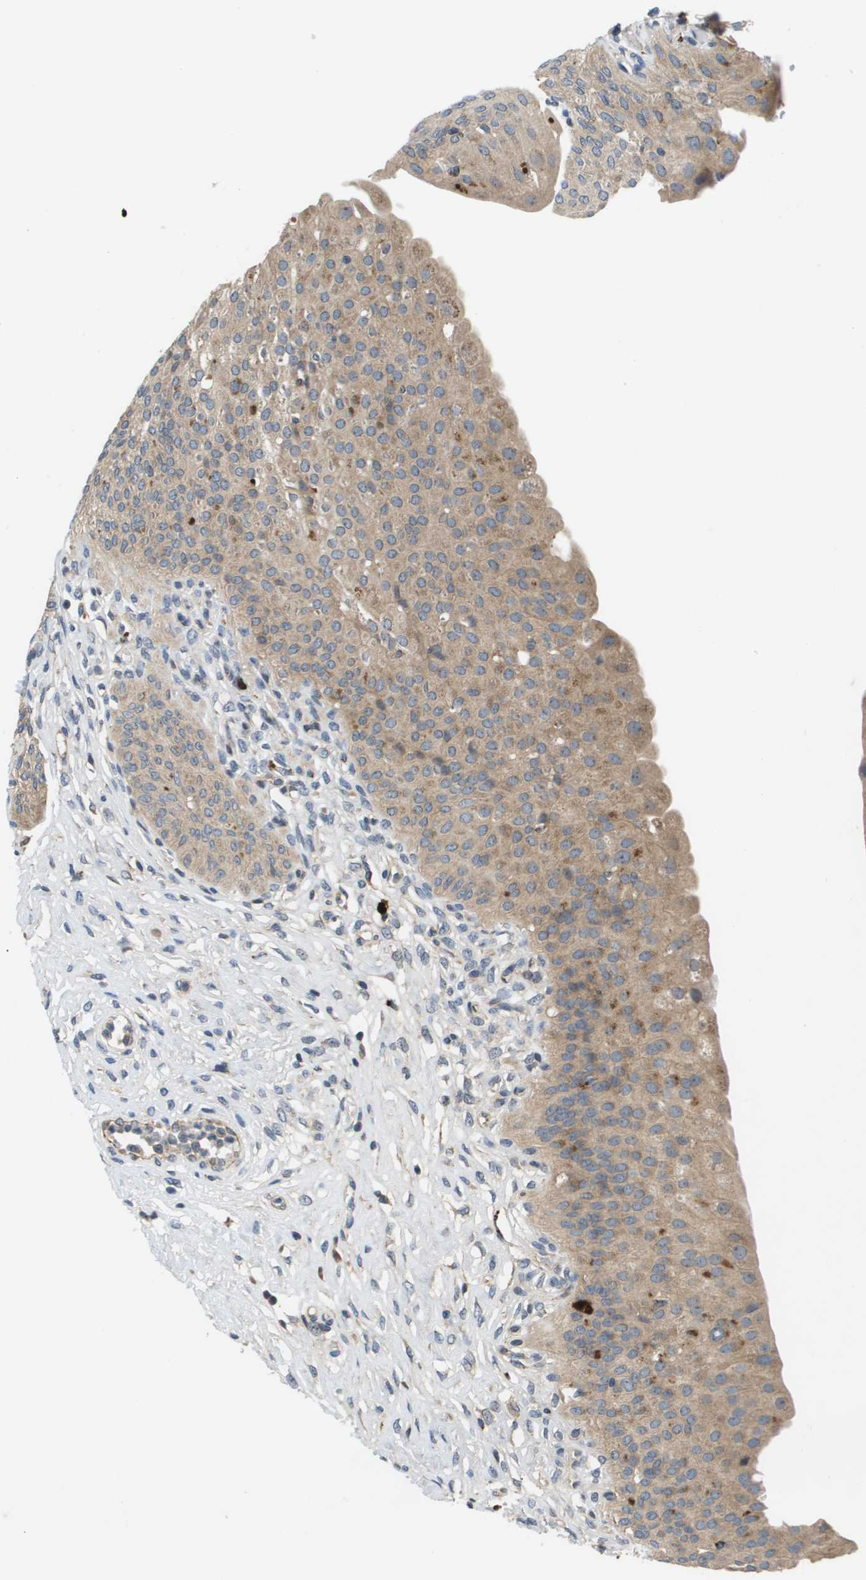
{"staining": {"intensity": "moderate", "quantity": ">75%", "location": "cytoplasmic/membranous"}, "tissue": "urinary bladder", "cell_type": "Urothelial cells", "image_type": "normal", "snomed": [{"axis": "morphology", "description": "Normal tissue, NOS"}, {"axis": "topography", "description": "Urinary bladder"}], "caption": "Urothelial cells display moderate cytoplasmic/membranous staining in about >75% of cells in normal urinary bladder.", "gene": "SLC25A20", "patient": {"sex": "male", "age": 46}}